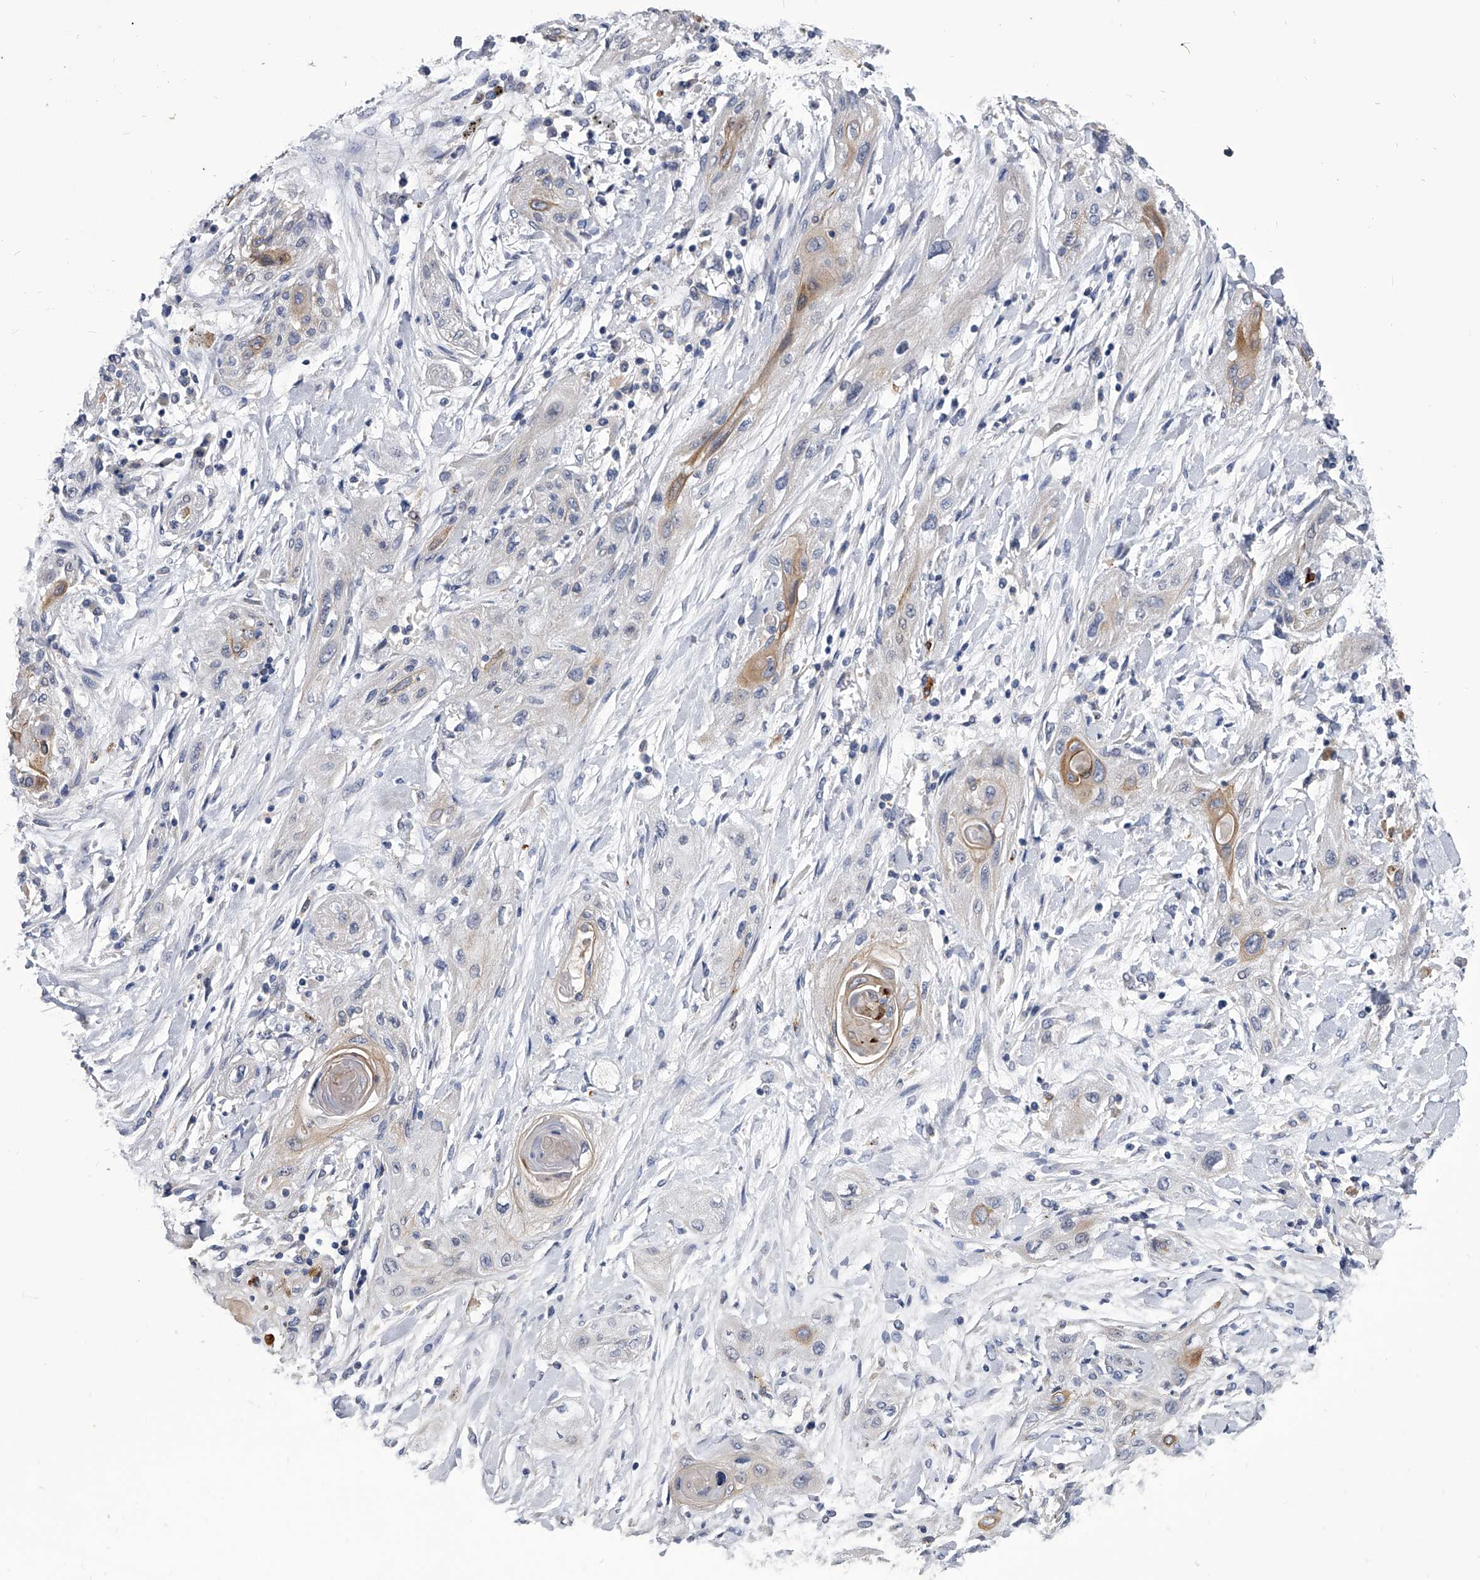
{"staining": {"intensity": "moderate", "quantity": "<25%", "location": "cytoplasmic/membranous"}, "tissue": "lung cancer", "cell_type": "Tumor cells", "image_type": "cancer", "snomed": [{"axis": "morphology", "description": "Squamous cell carcinoma, NOS"}, {"axis": "topography", "description": "Lung"}], "caption": "This micrograph demonstrates IHC staining of human lung squamous cell carcinoma, with low moderate cytoplasmic/membranous staining in about <25% of tumor cells.", "gene": "SPP1", "patient": {"sex": "female", "age": 47}}